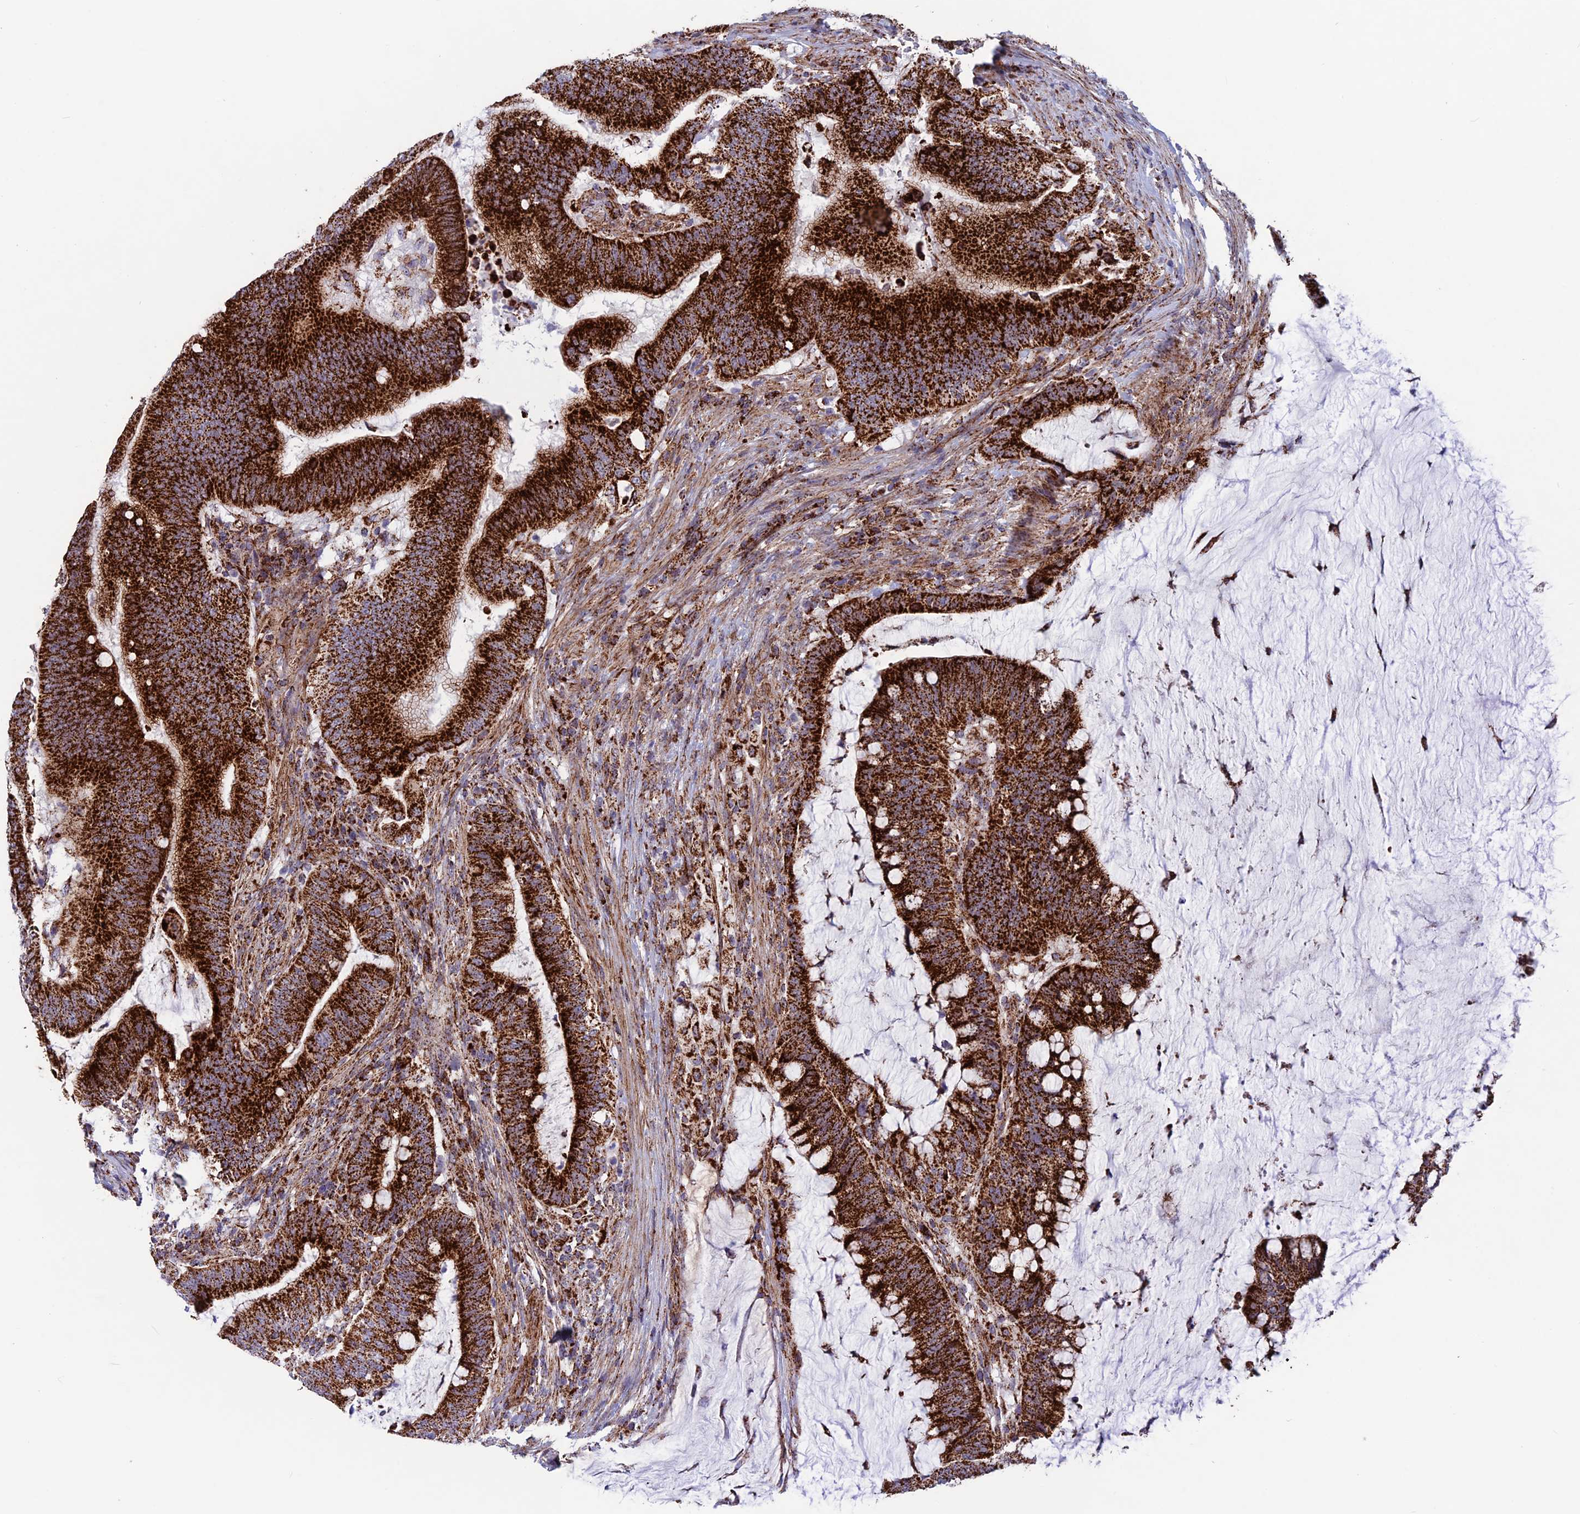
{"staining": {"intensity": "strong", "quantity": ">75%", "location": "cytoplasmic/membranous"}, "tissue": "colorectal cancer", "cell_type": "Tumor cells", "image_type": "cancer", "snomed": [{"axis": "morphology", "description": "Adenocarcinoma, NOS"}, {"axis": "topography", "description": "Colon"}], "caption": "Immunohistochemistry (IHC) of human colorectal adenocarcinoma displays high levels of strong cytoplasmic/membranous expression in about >75% of tumor cells.", "gene": "MRPS18B", "patient": {"sex": "female", "age": 66}}